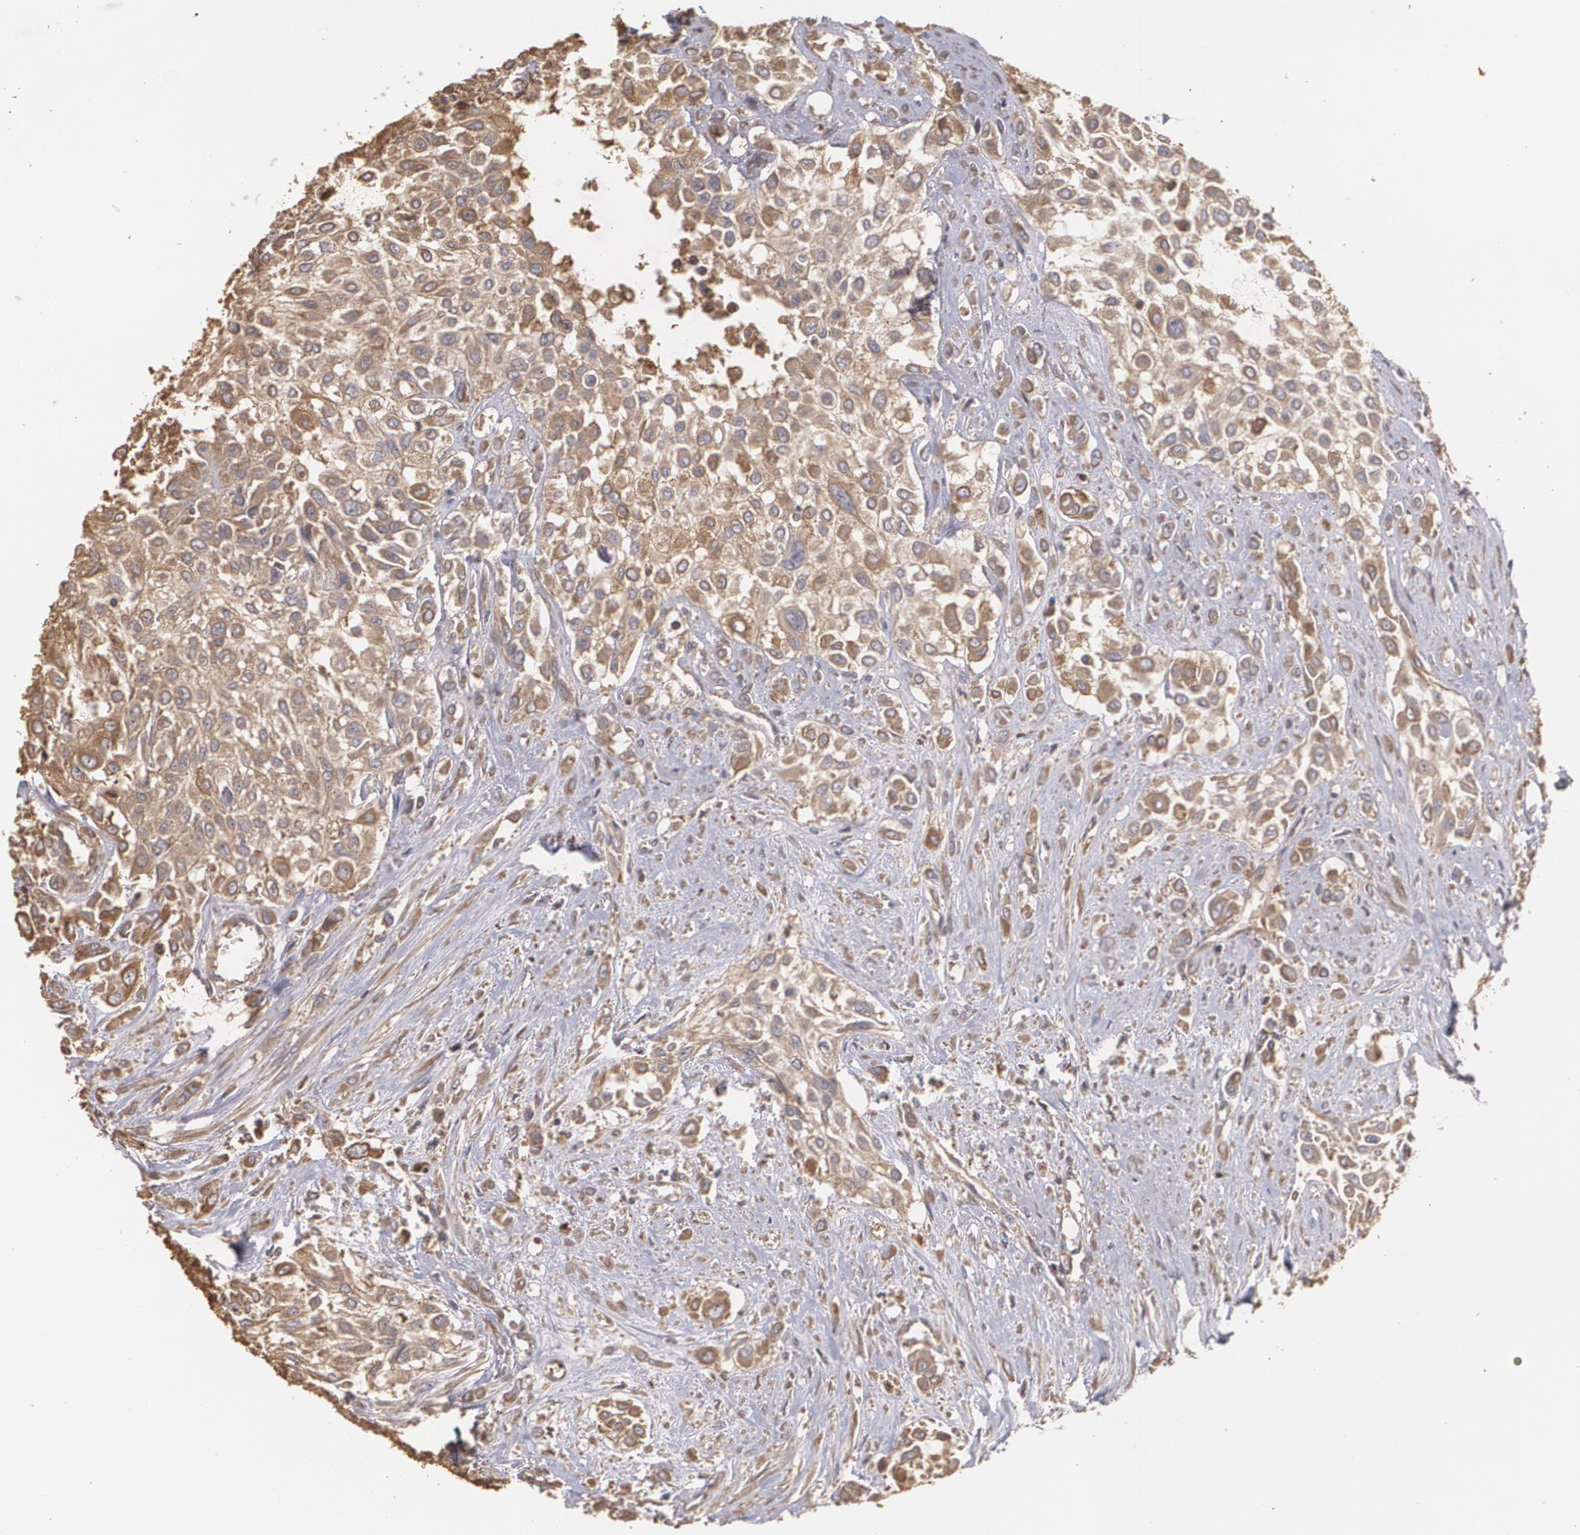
{"staining": {"intensity": "weak", "quantity": ">75%", "location": "cytoplasmic/membranous"}, "tissue": "urothelial cancer", "cell_type": "Tumor cells", "image_type": "cancer", "snomed": [{"axis": "morphology", "description": "Urothelial carcinoma, High grade"}, {"axis": "topography", "description": "Urinary bladder"}], "caption": "Urothelial cancer was stained to show a protein in brown. There is low levels of weak cytoplasmic/membranous expression in approximately >75% of tumor cells. Nuclei are stained in blue.", "gene": "PON1", "patient": {"sex": "male", "age": 57}}